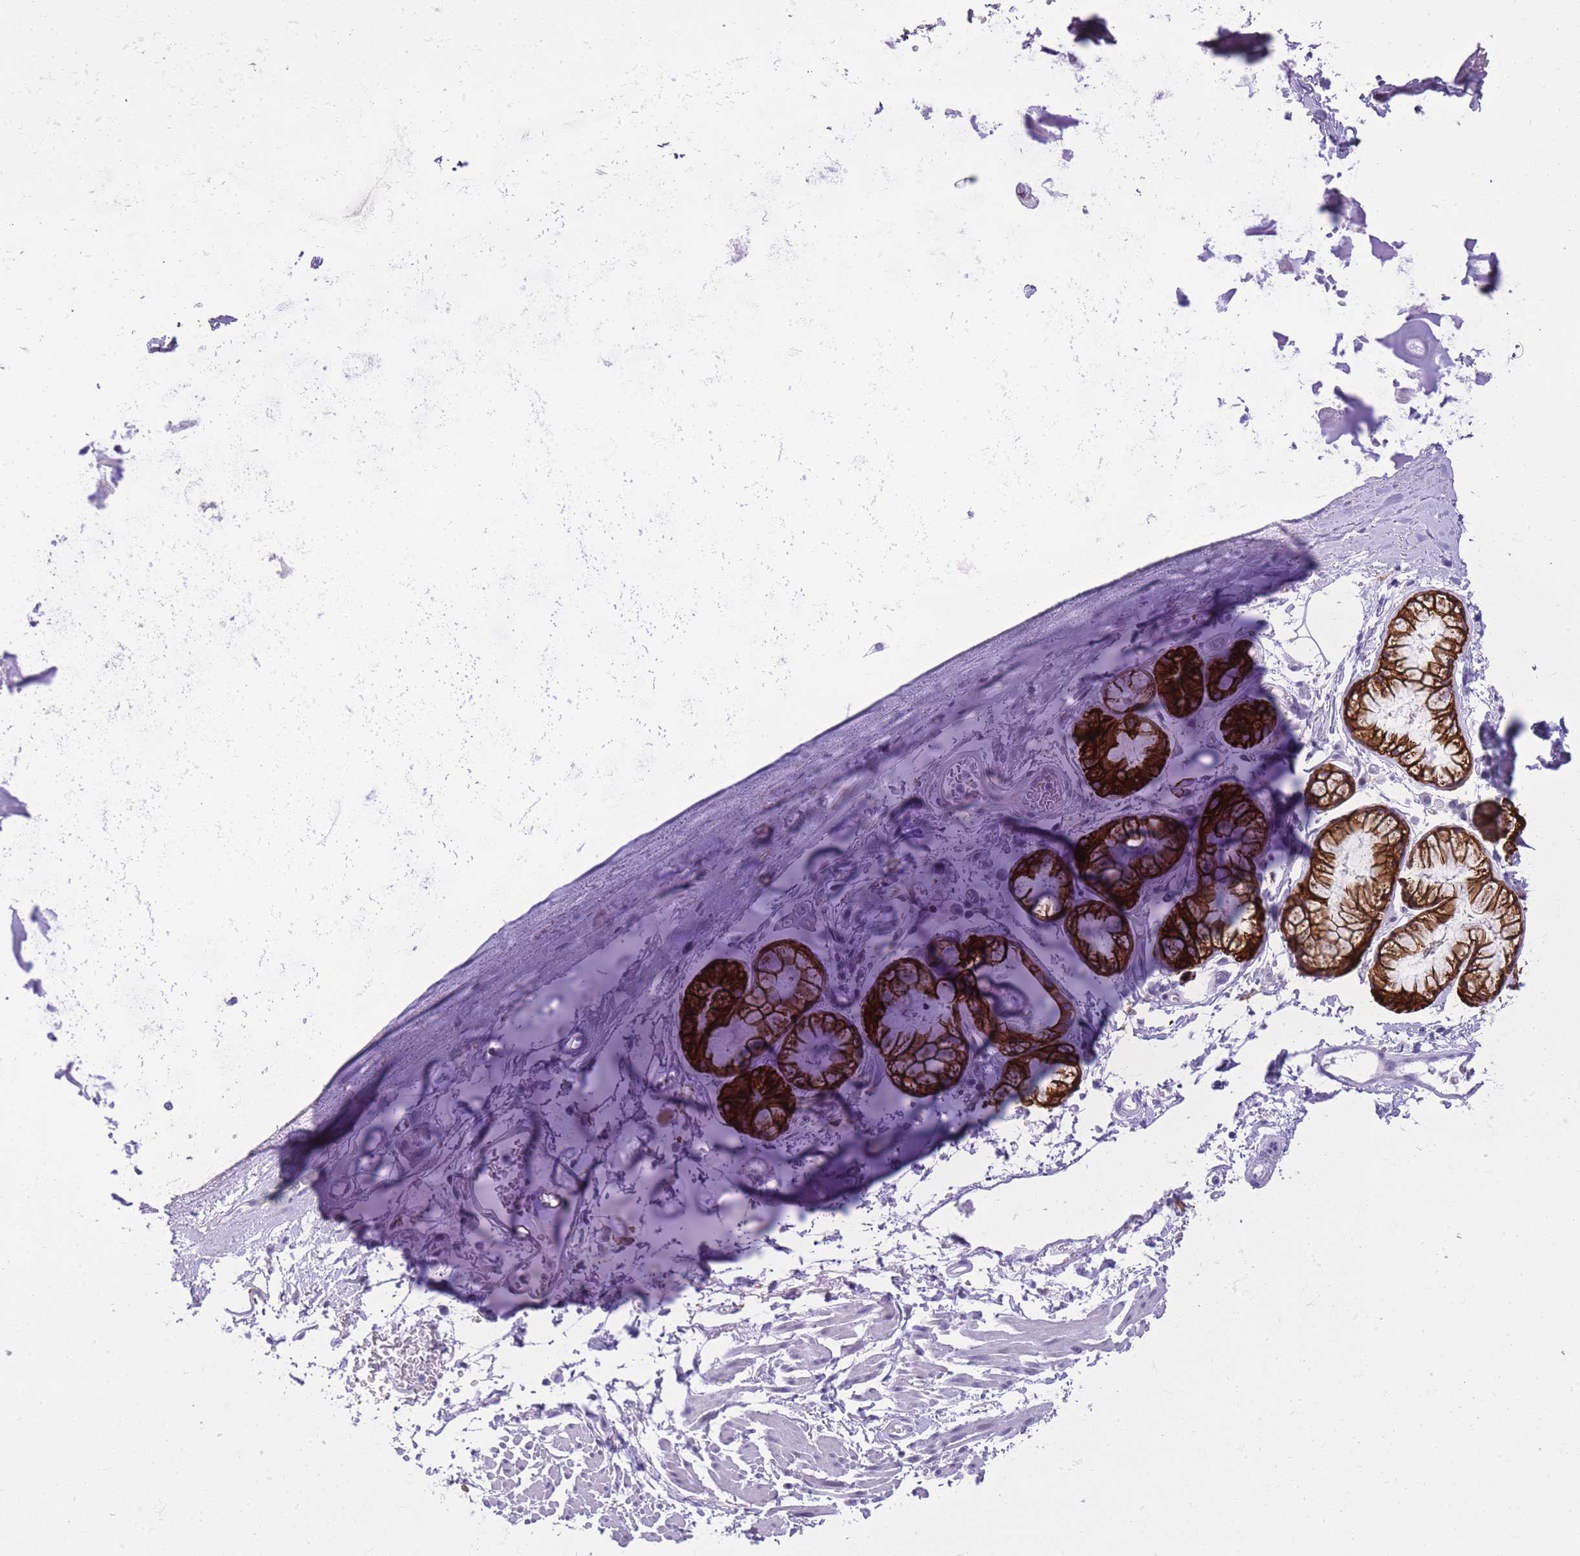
{"staining": {"intensity": "negative", "quantity": "none", "location": "none"}, "tissue": "adipose tissue", "cell_type": "Adipocytes", "image_type": "normal", "snomed": [{"axis": "morphology", "description": "Normal tissue, NOS"}, {"axis": "topography", "description": "Cartilage tissue"}], "caption": "IHC photomicrograph of normal adipose tissue: adipose tissue stained with DAB demonstrates no significant protein positivity in adipocytes.", "gene": "RADX", "patient": {"sex": "male", "age": 73}}